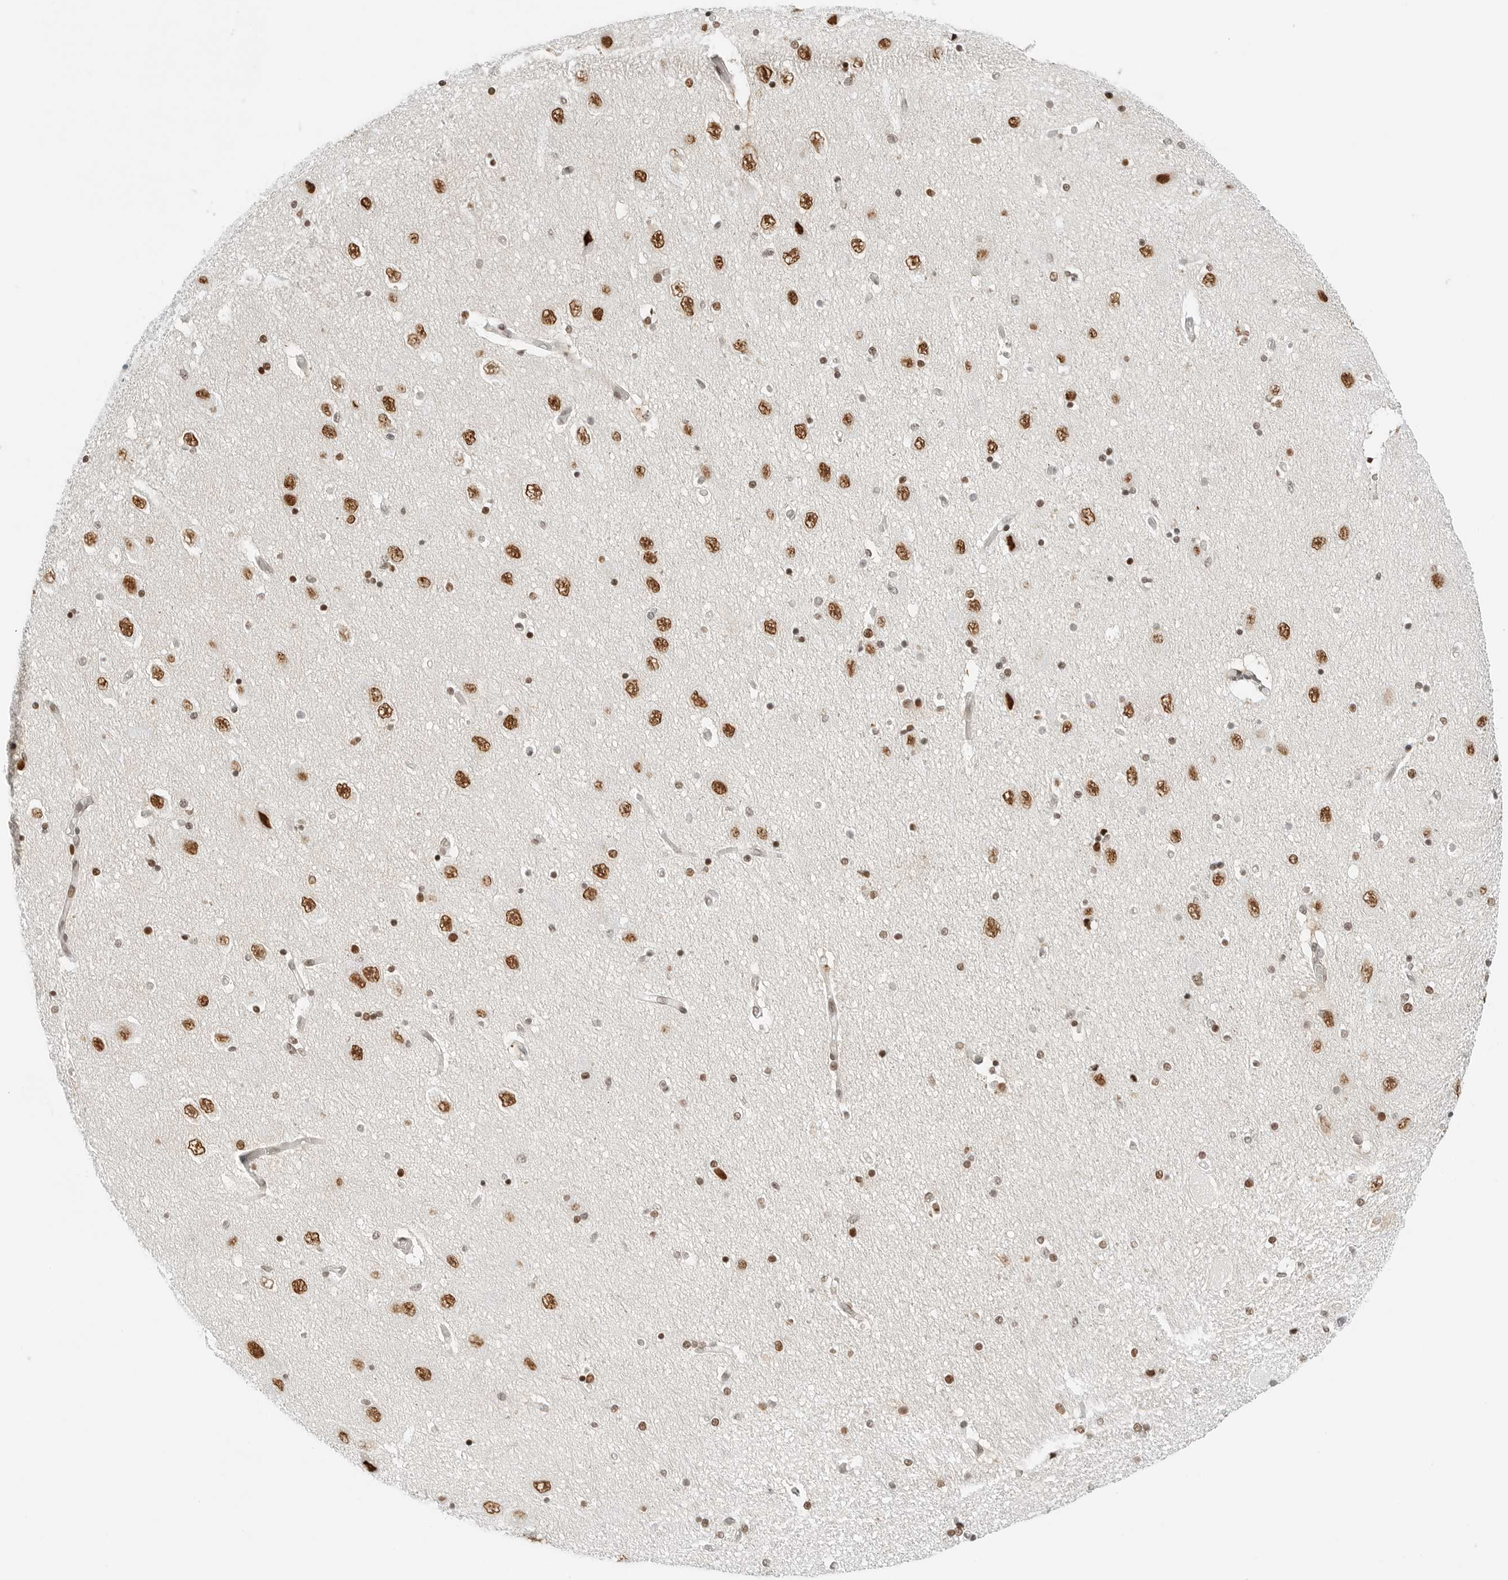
{"staining": {"intensity": "strong", "quantity": "25%-75%", "location": "nuclear"}, "tissue": "hippocampus", "cell_type": "Glial cells", "image_type": "normal", "snomed": [{"axis": "morphology", "description": "Normal tissue, NOS"}, {"axis": "topography", "description": "Hippocampus"}], "caption": "Immunohistochemical staining of normal human hippocampus reveals strong nuclear protein positivity in about 25%-75% of glial cells. (DAB (3,3'-diaminobenzidine) = brown stain, brightfield microscopy at high magnification).", "gene": "CRTC2", "patient": {"sex": "female", "age": 54}}